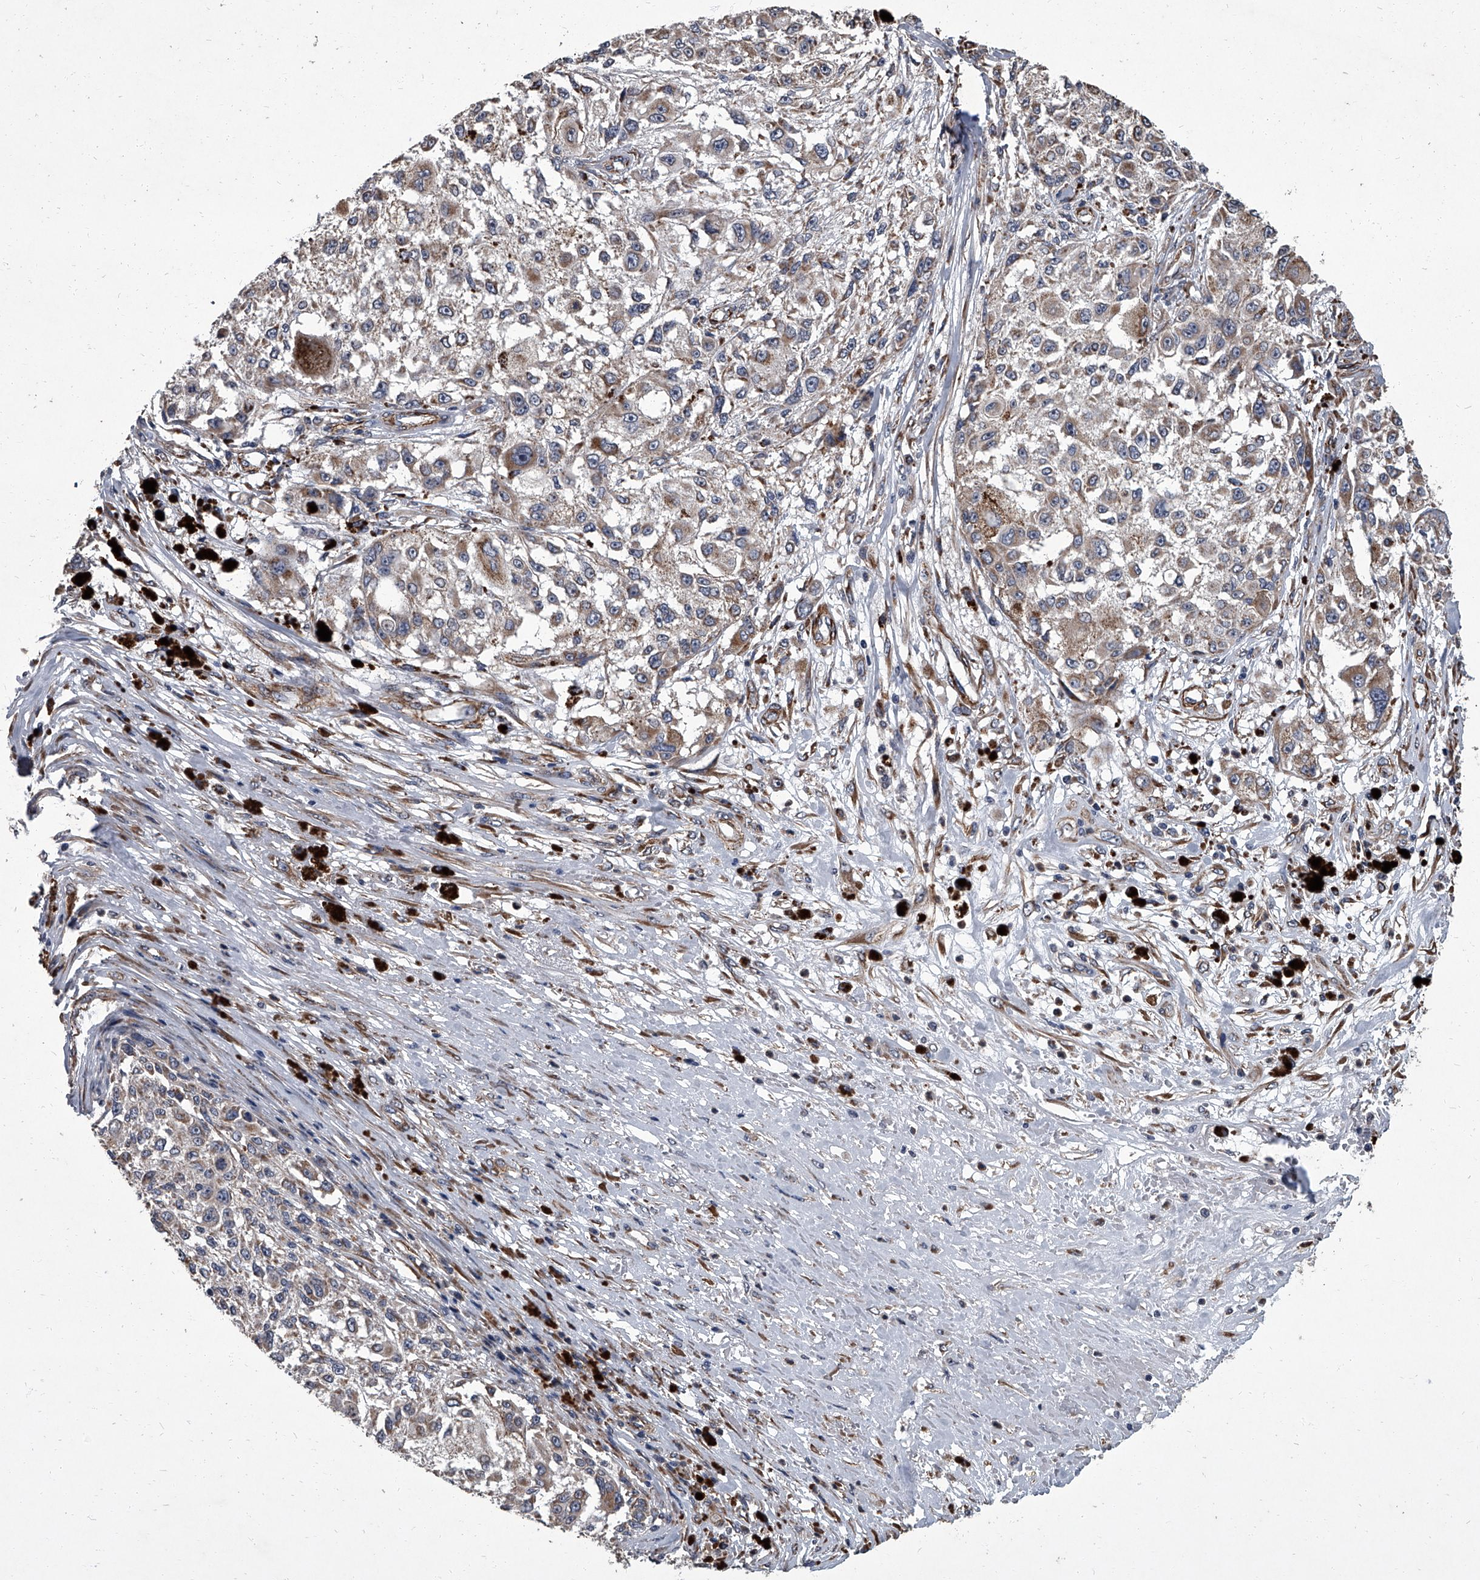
{"staining": {"intensity": "weak", "quantity": "25%-75%", "location": "cytoplasmic/membranous"}, "tissue": "melanoma", "cell_type": "Tumor cells", "image_type": "cancer", "snomed": [{"axis": "morphology", "description": "Necrosis, NOS"}, {"axis": "morphology", "description": "Malignant melanoma, NOS"}, {"axis": "topography", "description": "Skin"}], "caption": "Immunohistochemical staining of human melanoma reveals low levels of weak cytoplasmic/membranous protein expression in approximately 25%-75% of tumor cells. Nuclei are stained in blue.", "gene": "SIRT4", "patient": {"sex": "female", "age": 87}}